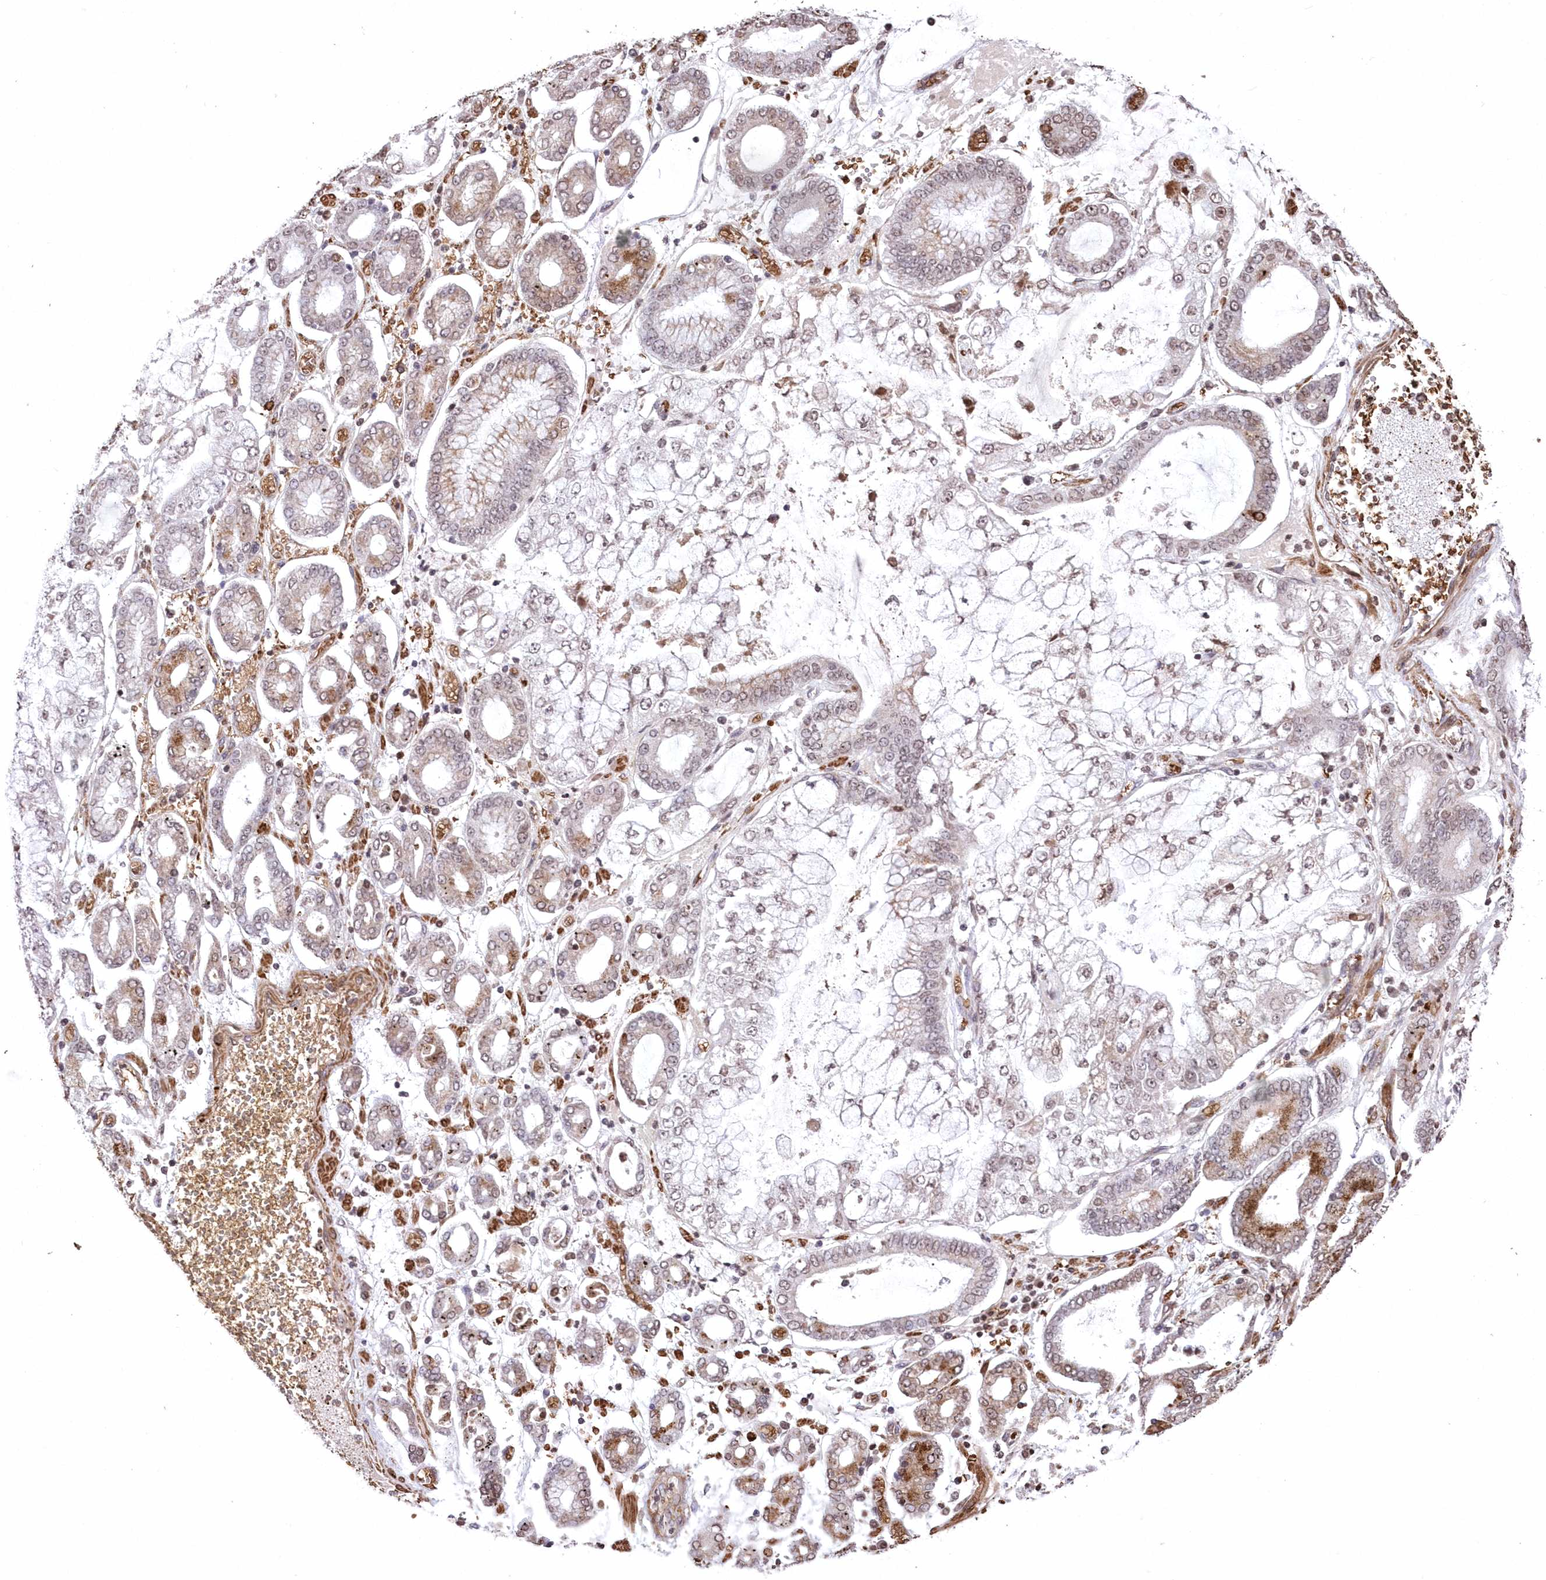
{"staining": {"intensity": "moderate", "quantity": "<25%", "location": "nuclear"}, "tissue": "stomach cancer", "cell_type": "Tumor cells", "image_type": "cancer", "snomed": [{"axis": "morphology", "description": "Adenocarcinoma, NOS"}, {"axis": "topography", "description": "Stomach"}], "caption": "Stomach adenocarcinoma stained with immunohistochemistry (IHC) reveals moderate nuclear staining in approximately <25% of tumor cells. Nuclei are stained in blue.", "gene": "RBM27", "patient": {"sex": "male", "age": 76}}